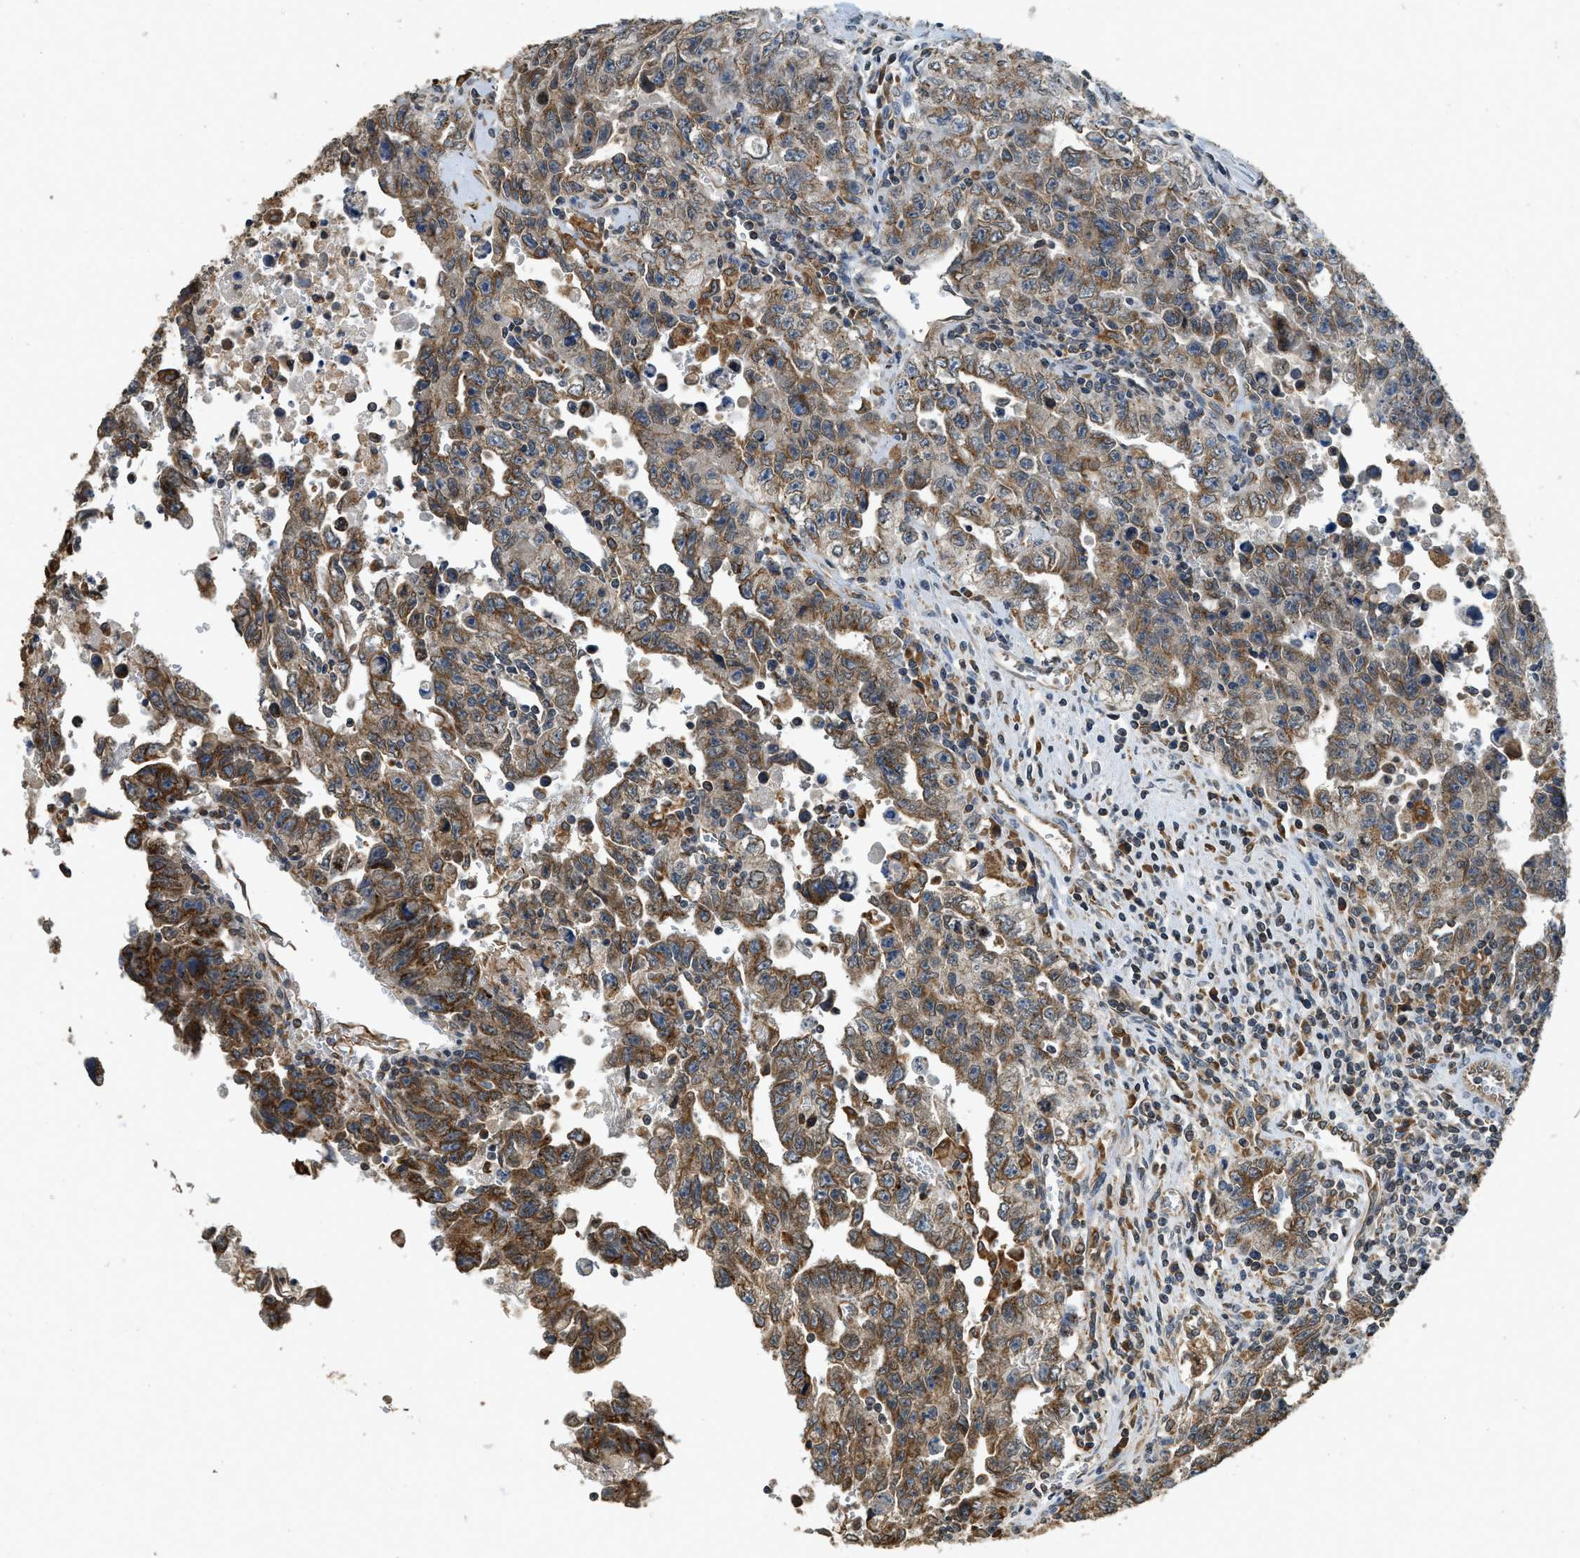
{"staining": {"intensity": "moderate", "quantity": ">75%", "location": "cytoplasmic/membranous"}, "tissue": "testis cancer", "cell_type": "Tumor cells", "image_type": "cancer", "snomed": [{"axis": "morphology", "description": "Carcinoma, Embryonal, NOS"}, {"axis": "topography", "description": "Testis"}], "caption": "A histopathology image of human testis cancer (embryonal carcinoma) stained for a protein demonstrates moderate cytoplasmic/membranous brown staining in tumor cells. Nuclei are stained in blue.", "gene": "BCAP31", "patient": {"sex": "male", "age": 28}}